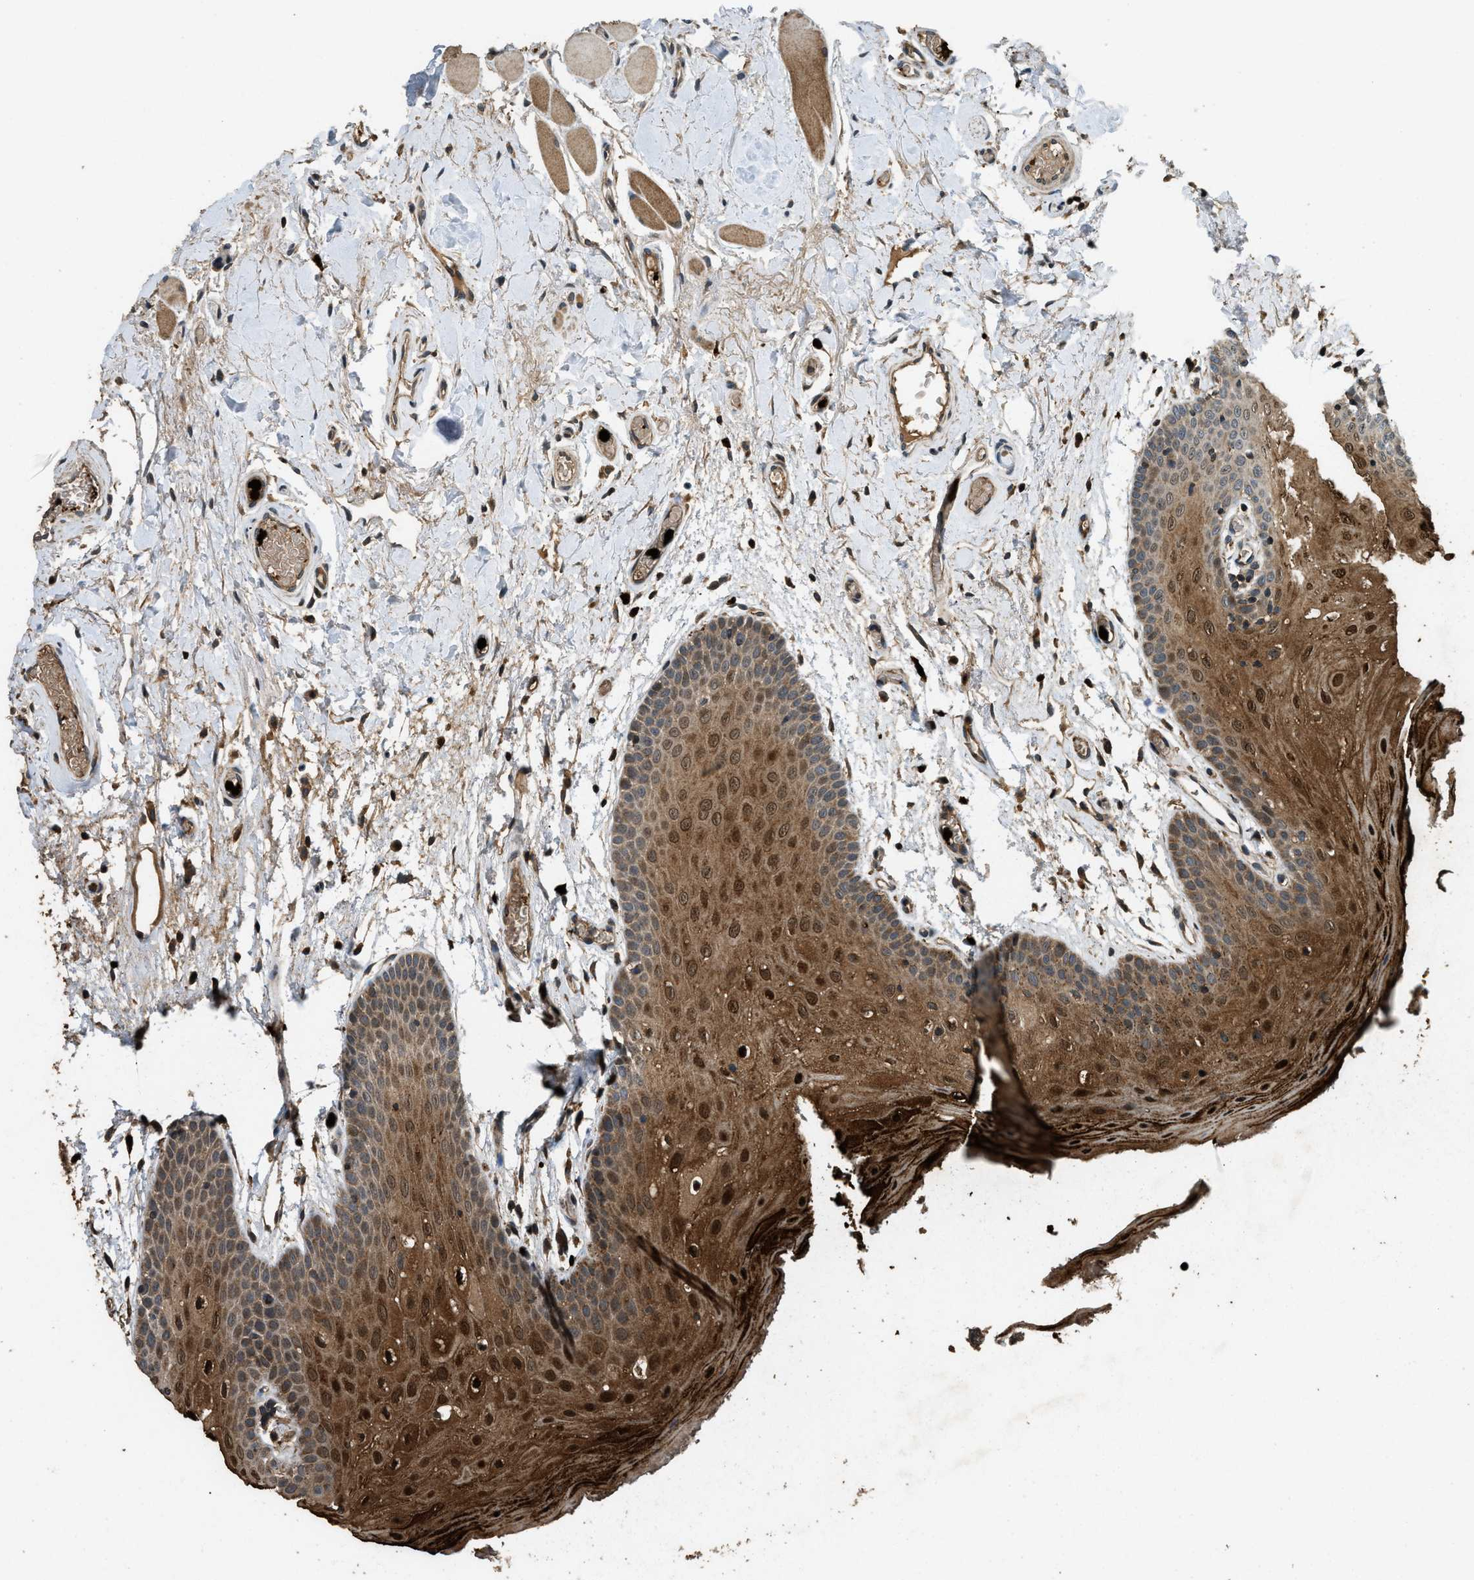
{"staining": {"intensity": "strong", "quantity": ">75%", "location": "cytoplasmic/membranous,nuclear"}, "tissue": "oral mucosa", "cell_type": "Squamous epithelial cells", "image_type": "normal", "snomed": [{"axis": "morphology", "description": "Normal tissue, NOS"}, {"axis": "morphology", "description": "Squamous cell carcinoma, NOS"}, {"axis": "topography", "description": "Oral tissue"}, {"axis": "topography", "description": "Head-Neck"}], "caption": "Oral mucosa stained with a brown dye shows strong cytoplasmic/membranous,nuclear positive staining in about >75% of squamous epithelial cells.", "gene": "RNF141", "patient": {"sex": "male", "age": 71}}